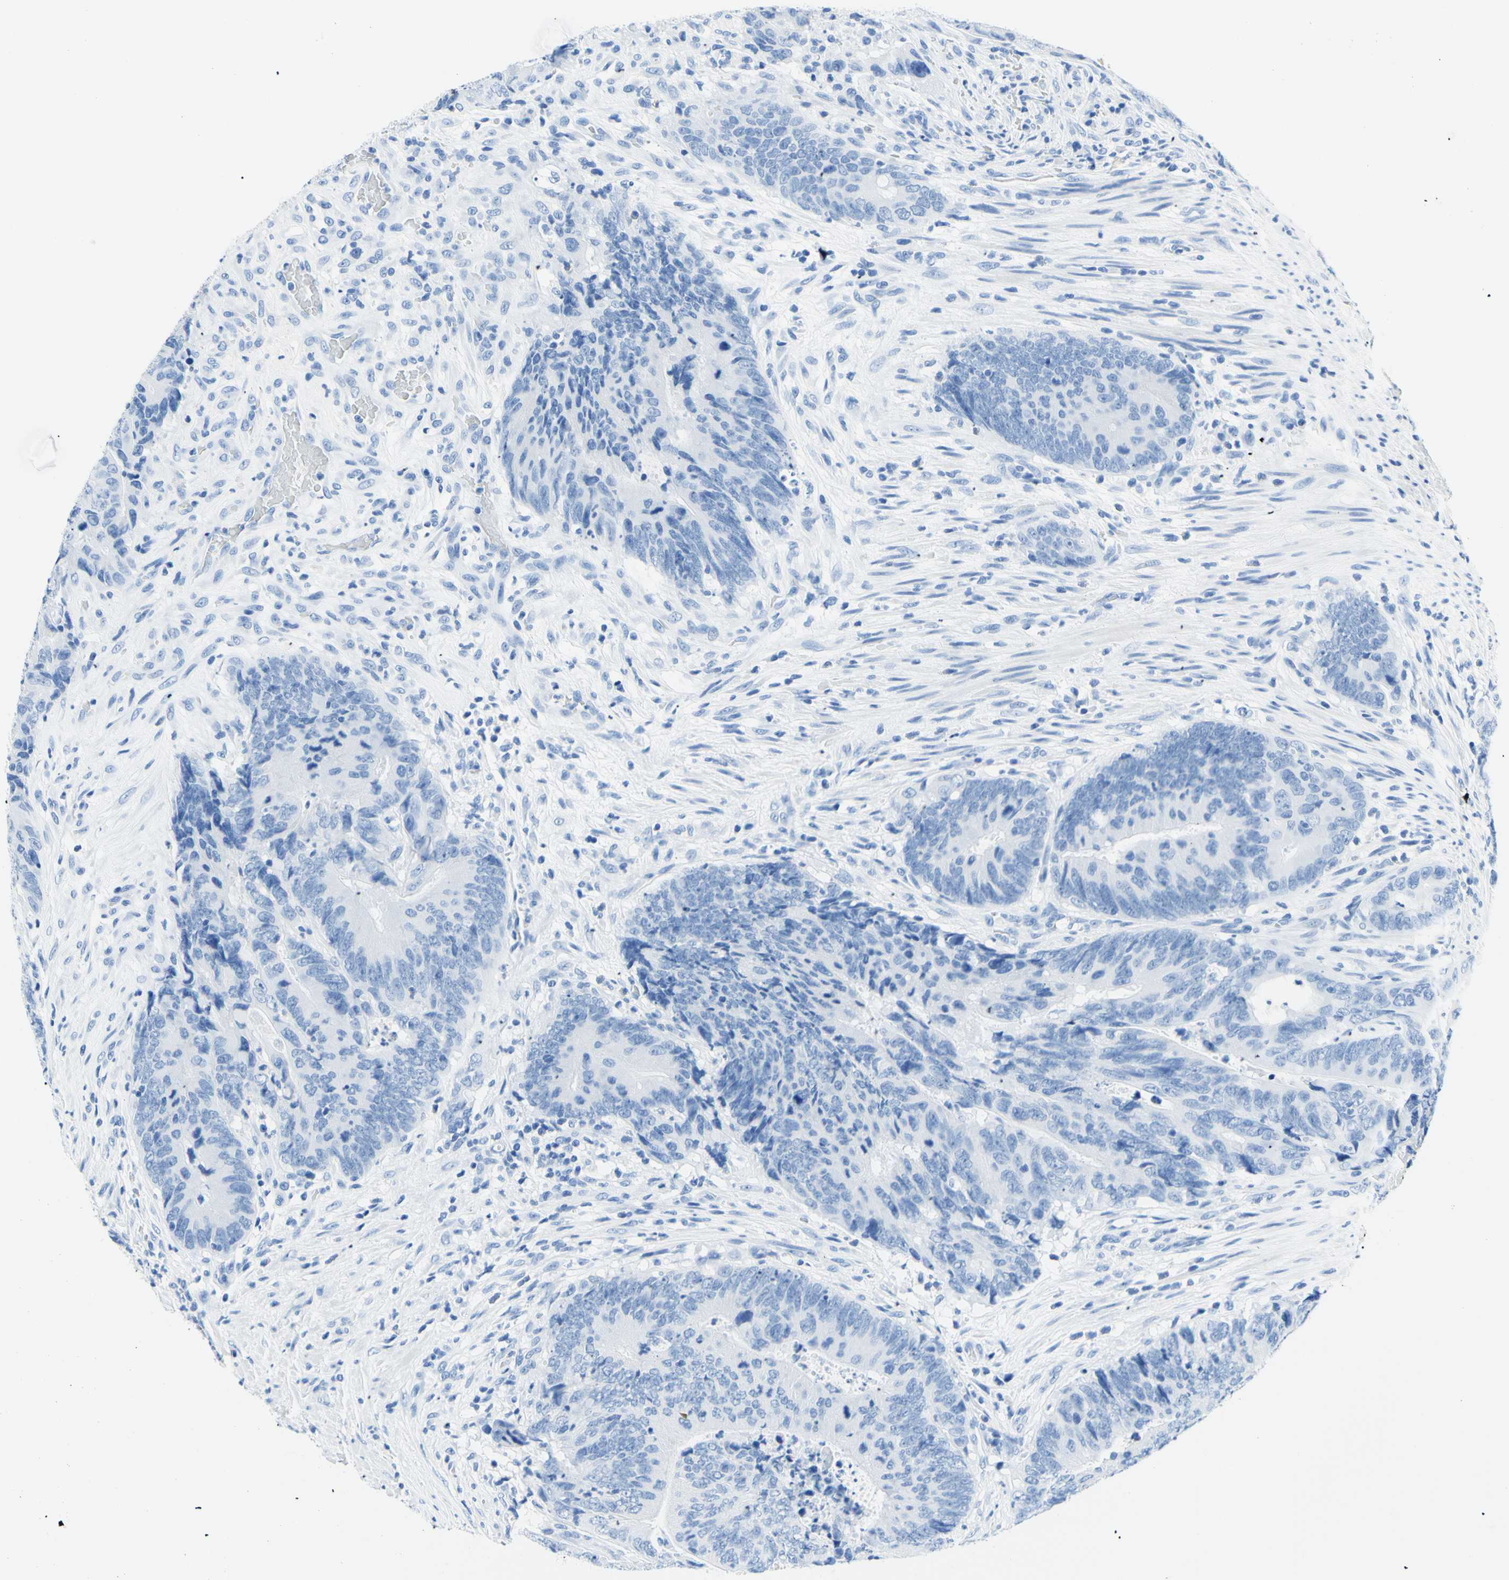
{"staining": {"intensity": "negative", "quantity": "none", "location": "none"}, "tissue": "colorectal cancer", "cell_type": "Tumor cells", "image_type": "cancer", "snomed": [{"axis": "morphology", "description": "Normal tissue, NOS"}, {"axis": "morphology", "description": "Adenocarcinoma, NOS"}, {"axis": "topography", "description": "Colon"}], "caption": "Protein analysis of colorectal adenocarcinoma displays no significant staining in tumor cells. (Brightfield microscopy of DAB immunohistochemistry (IHC) at high magnification).", "gene": "MYH2", "patient": {"sex": "male", "age": 56}}